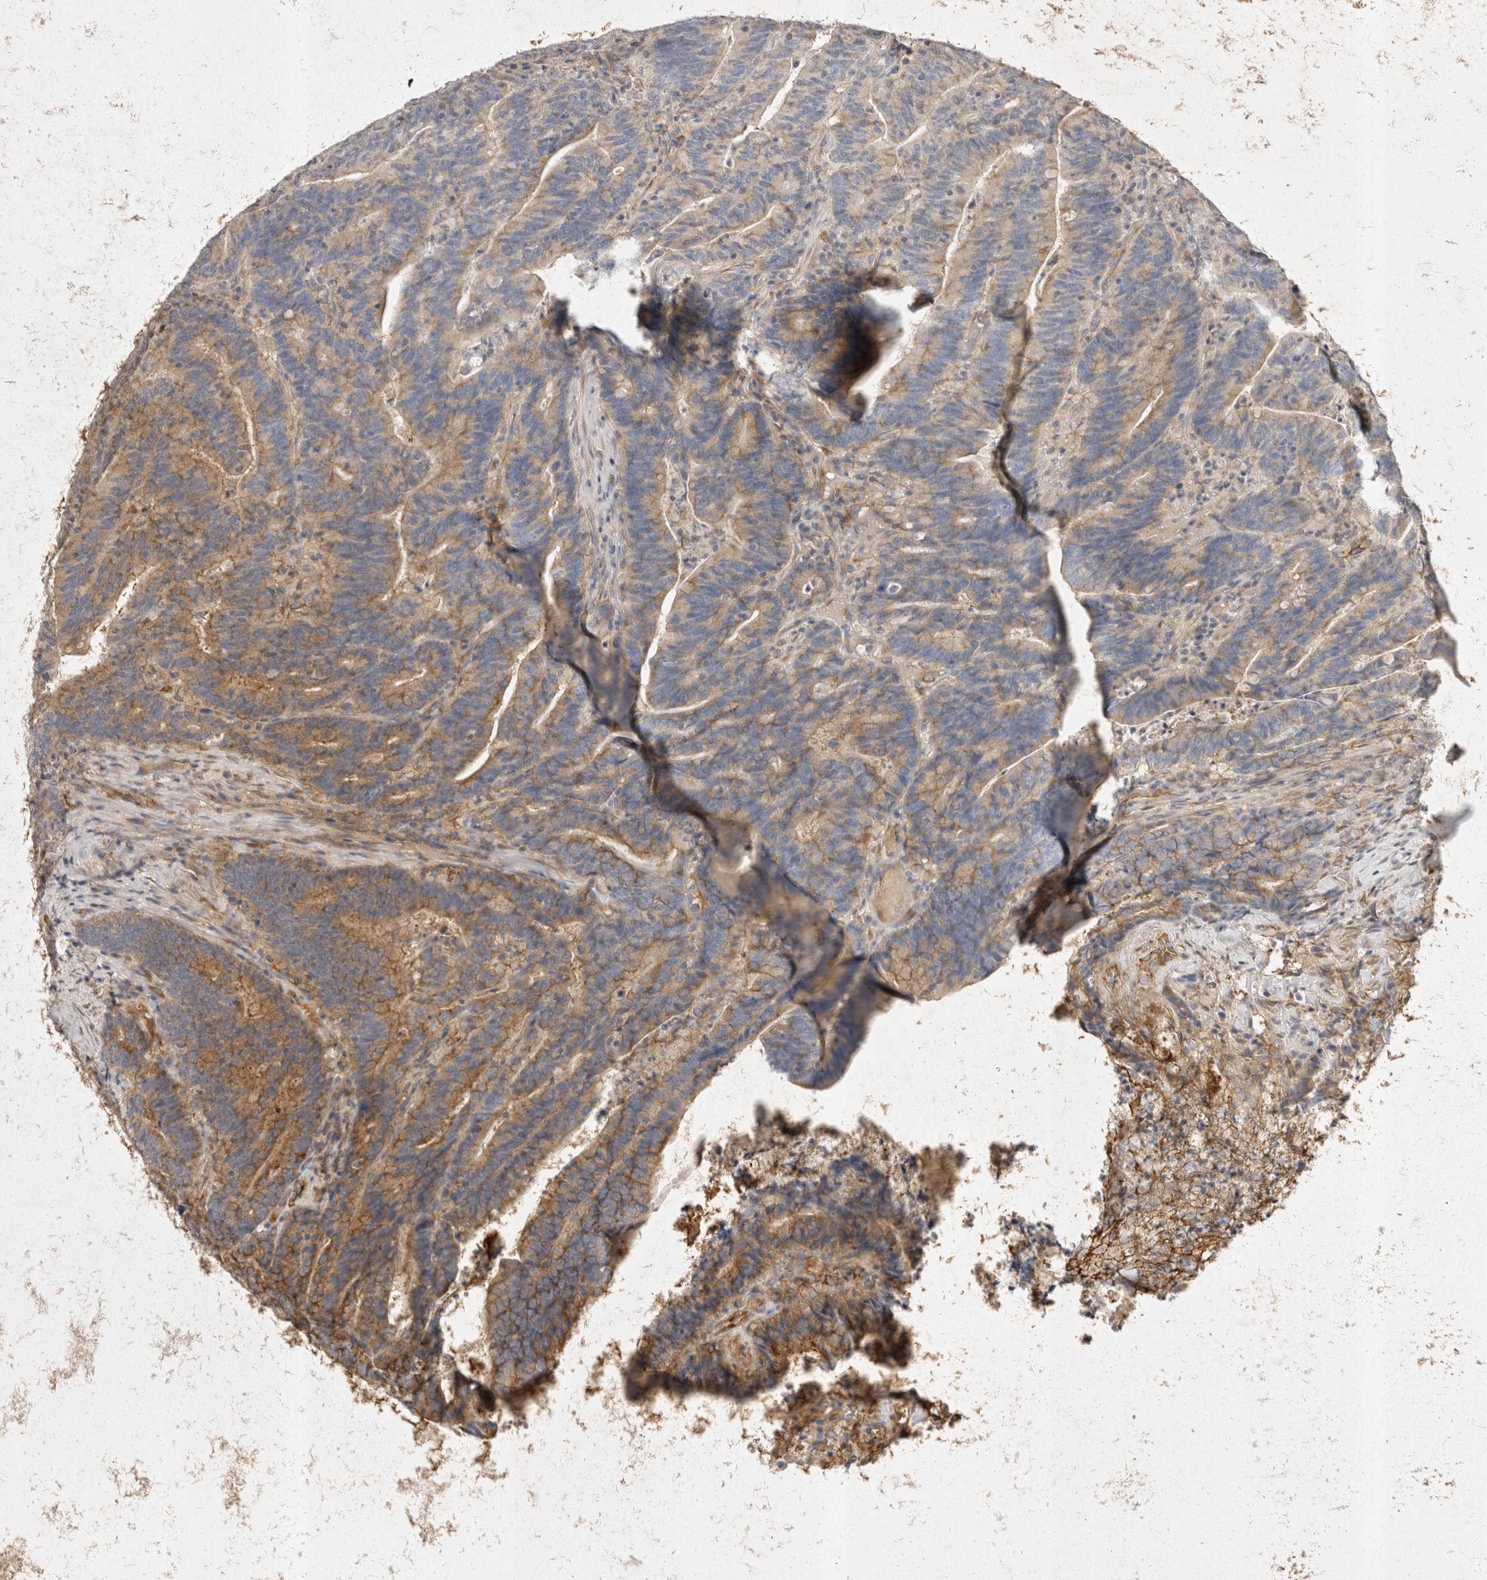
{"staining": {"intensity": "moderate", "quantity": "25%-75%", "location": "cytoplasmic/membranous"}, "tissue": "colorectal cancer", "cell_type": "Tumor cells", "image_type": "cancer", "snomed": [{"axis": "morphology", "description": "Adenocarcinoma, NOS"}, {"axis": "topography", "description": "Colon"}], "caption": "Protein expression analysis of human adenocarcinoma (colorectal) reveals moderate cytoplasmic/membranous expression in approximately 25%-75% of tumor cells.", "gene": "EIF4G3", "patient": {"sex": "female", "age": 66}}